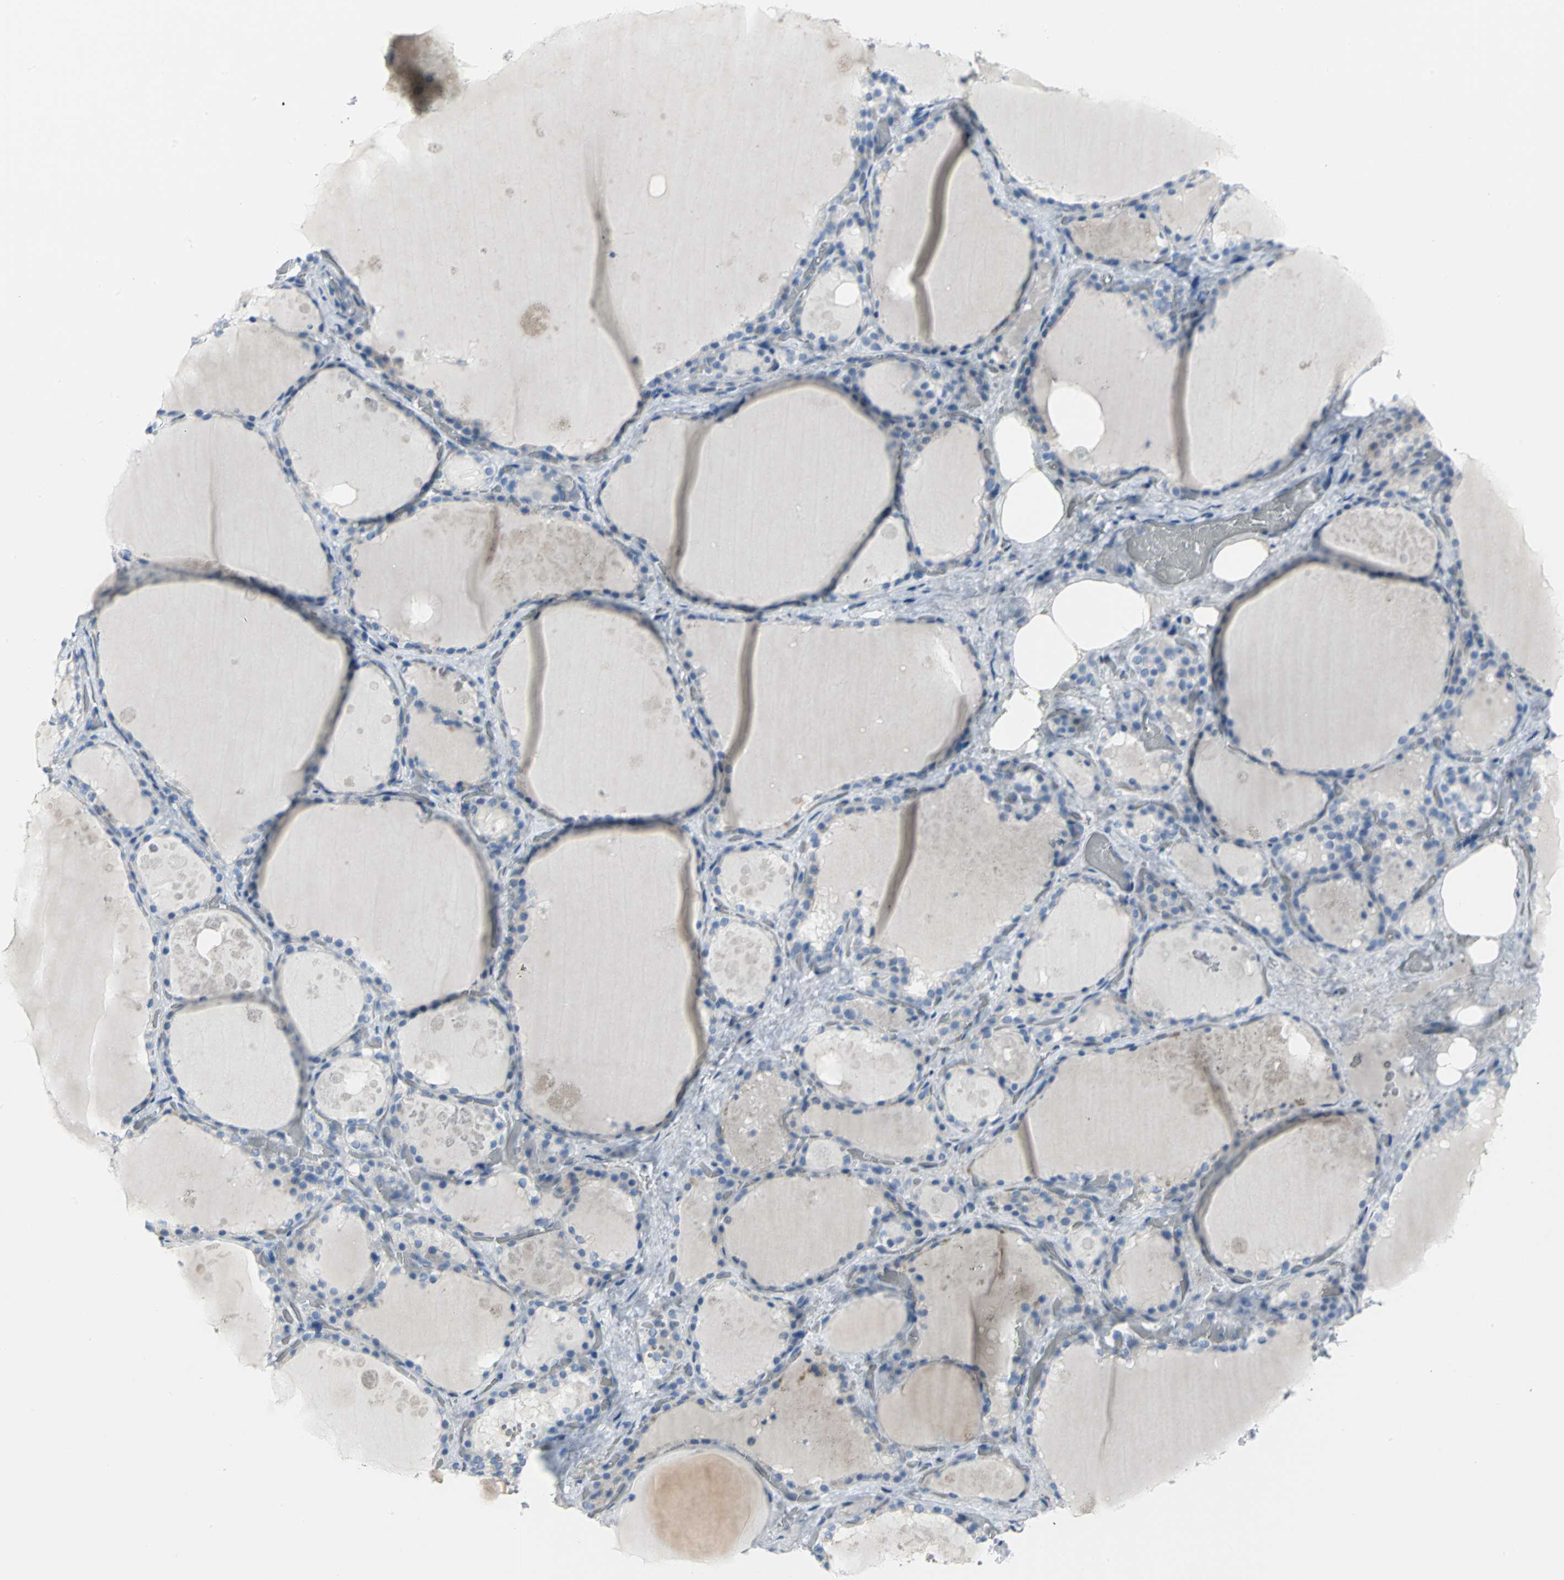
{"staining": {"intensity": "negative", "quantity": "none", "location": "none"}, "tissue": "thyroid gland", "cell_type": "Glandular cells", "image_type": "normal", "snomed": [{"axis": "morphology", "description": "Normal tissue, NOS"}, {"axis": "topography", "description": "Thyroid gland"}], "caption": "Immunohistochemistry histopathology image of benign human thyroid gland stained for a protein (brown), which reveals no expression in glandular cells. (DAB (3,3'-diaminobenzidine) IHC, high magnification).", "gene": "MCM3", "patient": {"sex": "male", "age": 61}}